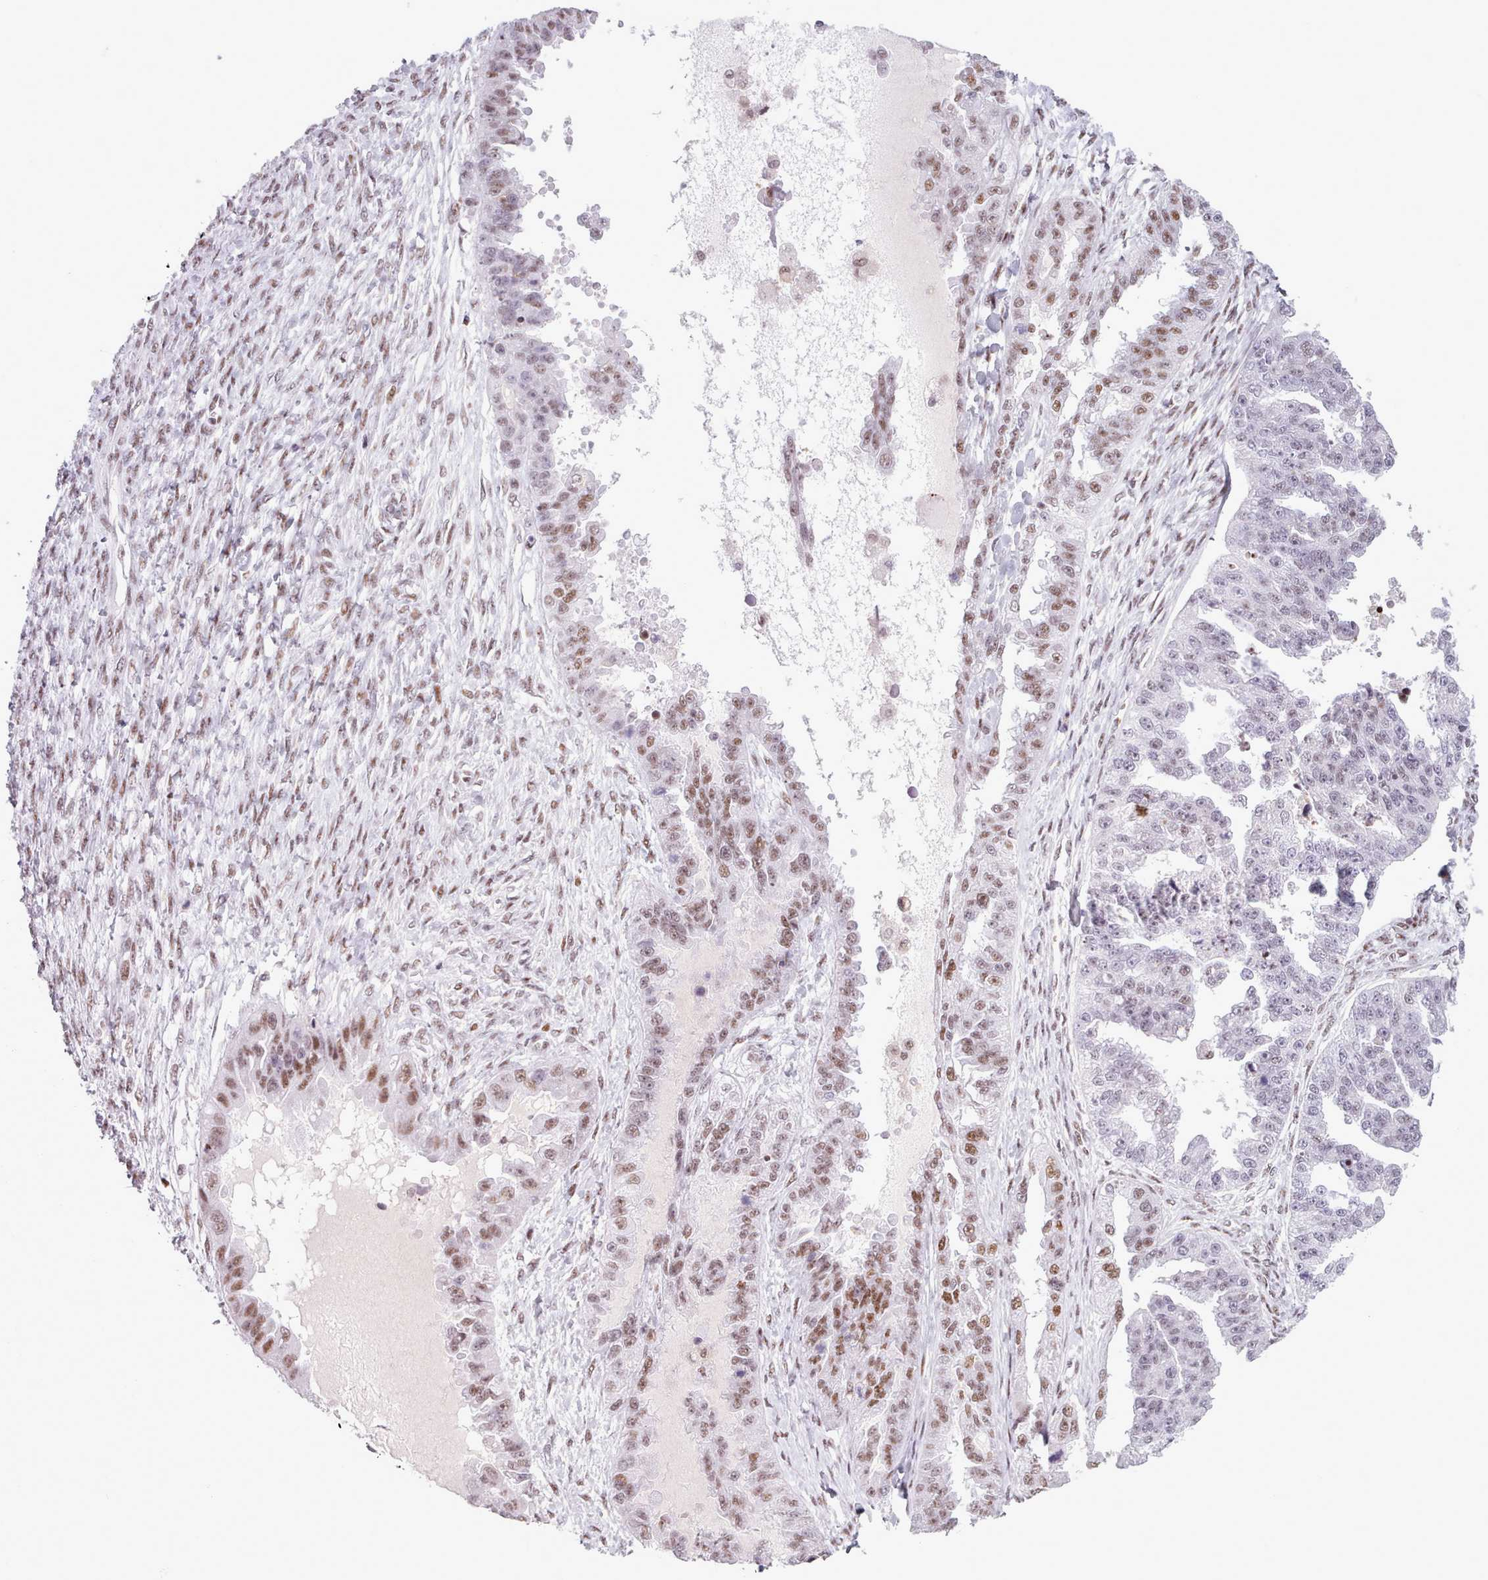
{"staining": {"intensity": "moderate", "quantity": "25%-75%", "location": "nuclear"}, "tissue": "ovarian cancer", "cell_type": "Tumor cells", "image_type": "cancer", "snomed": [{"axis": "morphology", "description": "Cystadenocarcinoma, serous, NOS"}, {"axis": "topography", "description": "Ovary"}], "caption": "Ovarian cancer (serous cystadenocarcinoma) stained with DAB immunohistochemistry reveals medium levels of moderate nuclear staining in approximately 25%-75% of tumor cells.", "gene": "SRSF4", "patient": {"sex": "female", "age": 58}}